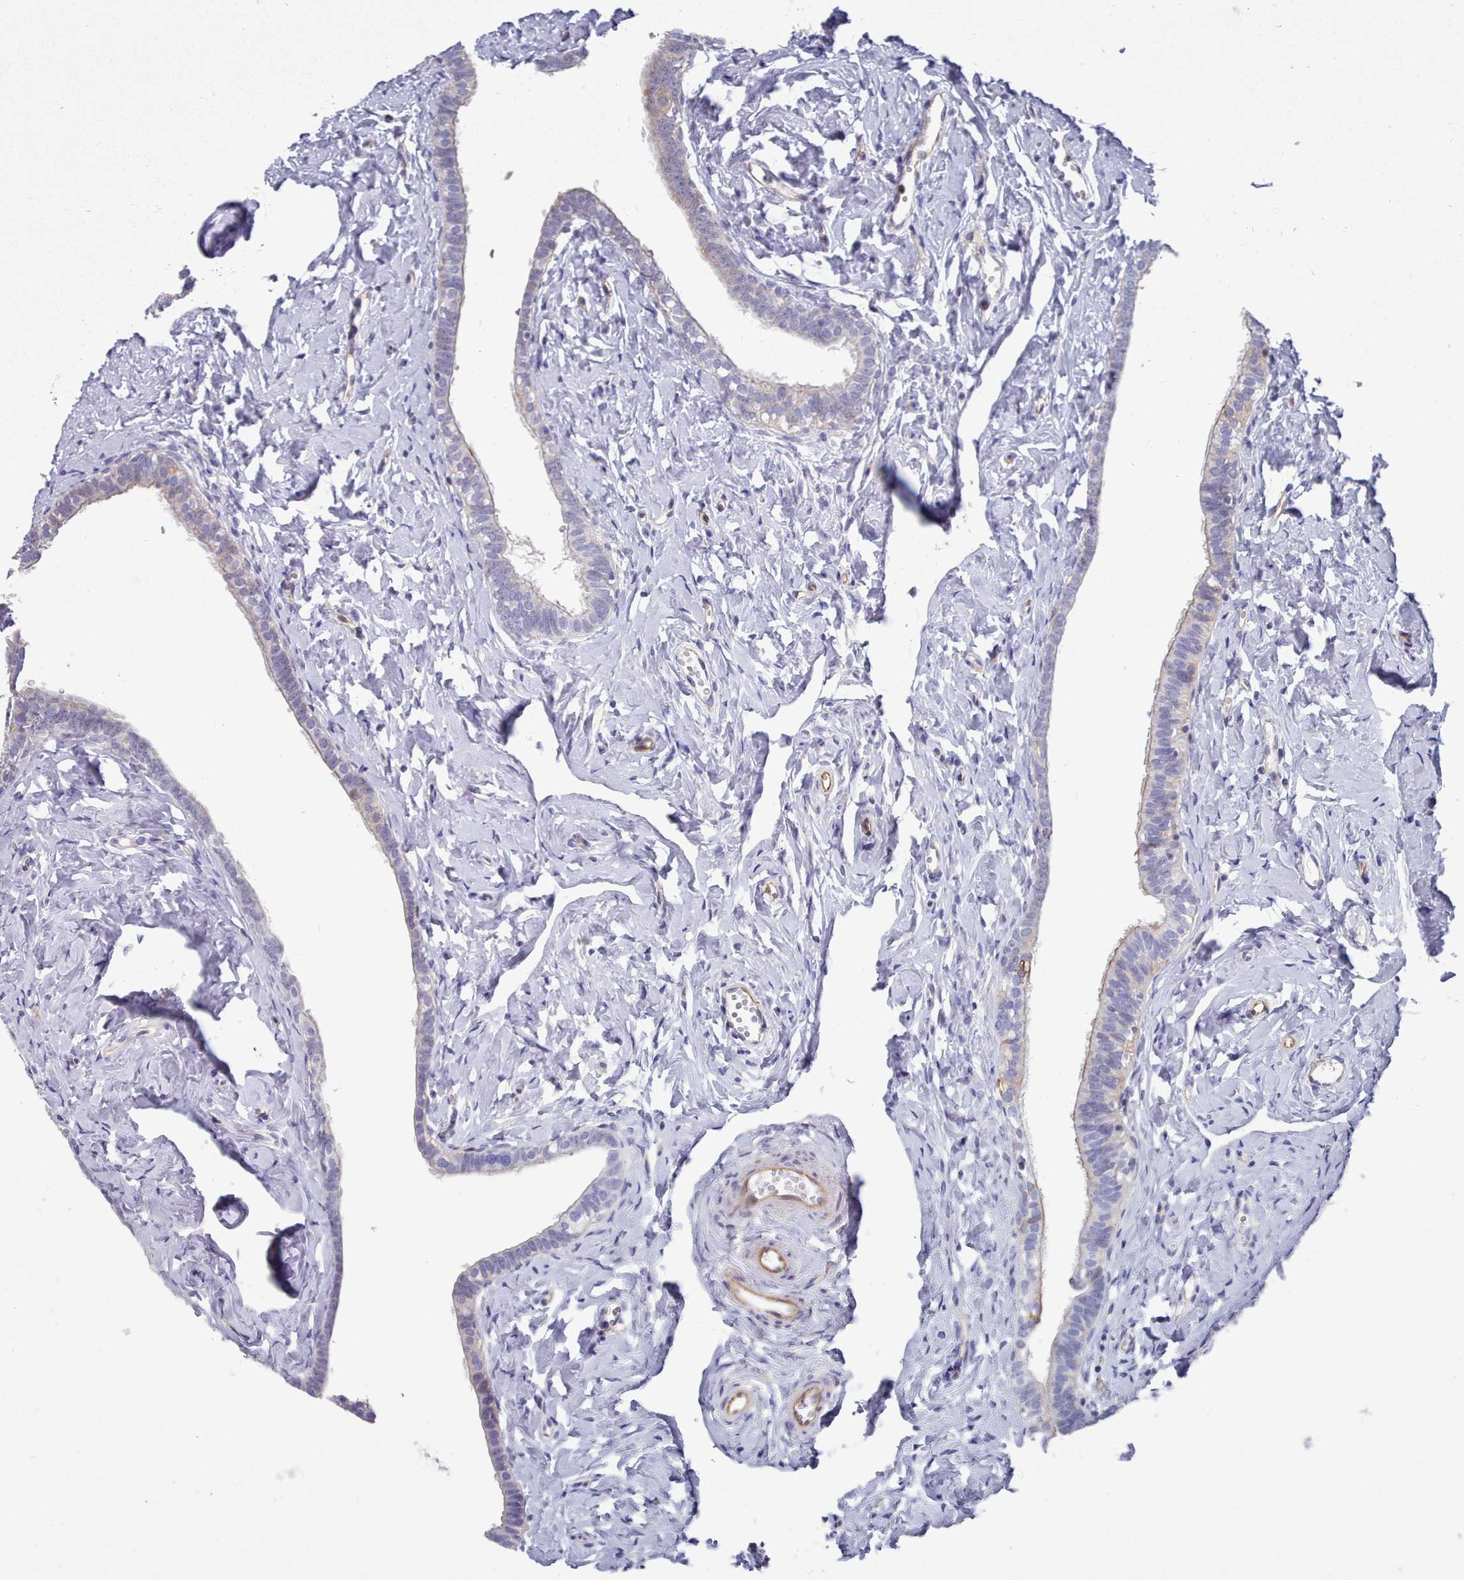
{"staining": {"intensity": "negative", "quantity": "none", "location": "none"}, "tissue": "fallopian tube", "cell_type": "Glandular cells", "image_type": "normal", "snomed": [{"axis": "morphology", "description": "Normal tissue, NOS"}, {"axis": "topography", "description": "Fallopian tube"}], "caption": "Unremarkable fallopian tube was stained to show a protein in brown. There is no significant expression in glandular cells.", "gene": "G6PC1", "patient": {"sex": "female", "age": 66}}